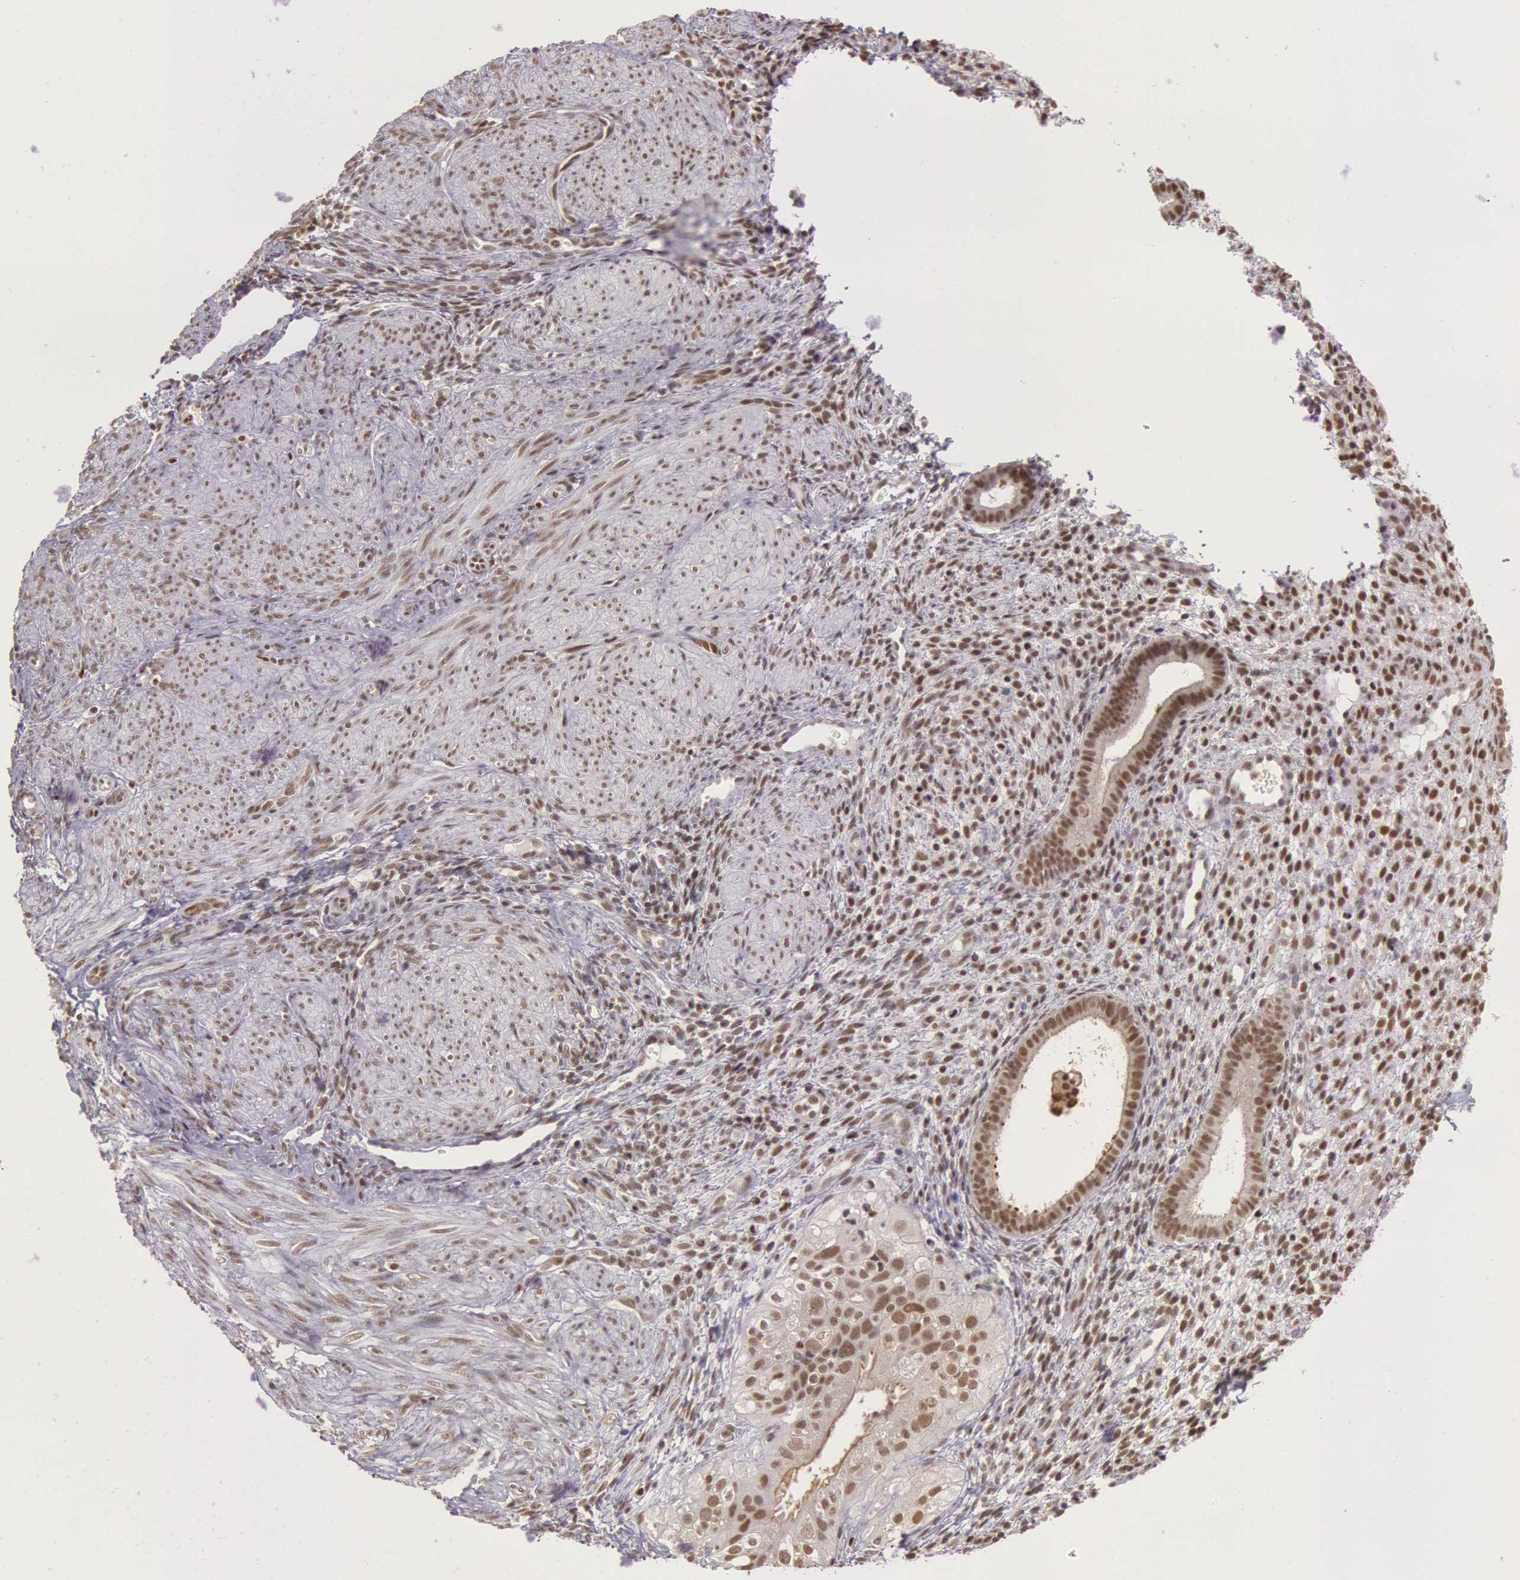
{"staining": {"intensity": "moderate", "quantity": "25%-75%", "location": "nuclear"}, "tissue": "endometrium", "cell_type": "Cells in endometrial stroma", "image_type": "normal", "snomed": [{"axis": "morphology", "description": "Normal tissue, NOS"}, {"axis": "topography", "description": "Endometrium"}], "caption": "Brown immunohistochemical staining in normal human endometrium exhibits moderate nuclear expression in approximately 25%-75% of cells in endometrial stroma. The protein is shown in brown color, while the nuclei are stained blue.", "gene": "ESS2", "patient": {"sex": "female", "age": 72}}